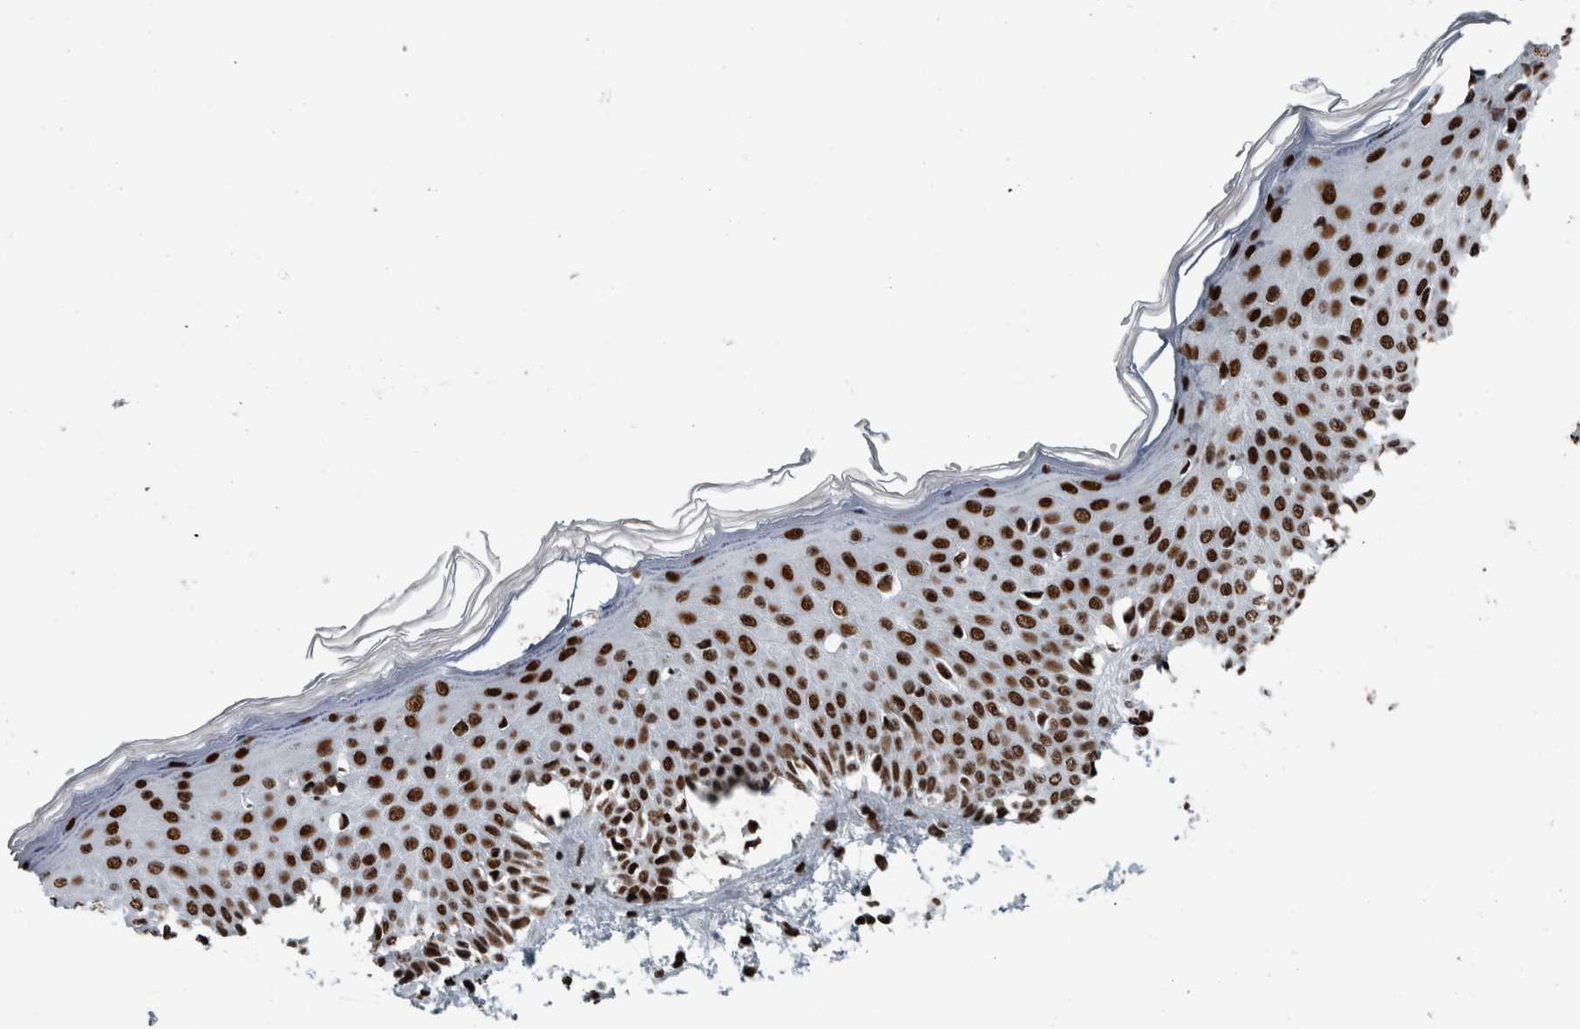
{"staining": {"intensity": "strong", "quantity": ">75%", "location": "nuclear"}, "tissue": "skin", "cell_type": "Fibroblasts", "image_type": "normal", "snomed": [{"axis": "morphology", "description": "Normal tissue, NOS"}, {"axis": "morphology", "description": "Inflammation, NOS"}, {"axis": "topography", "description": "Skin"}], "caption": "Strong nuclear expression for a protein is appreciated in about >75% of fibroblasts of normal skin using immunohistochemistry (IHC).", "gene": "DNMT3A", "patient": {"sex": "female", "age": 44}}